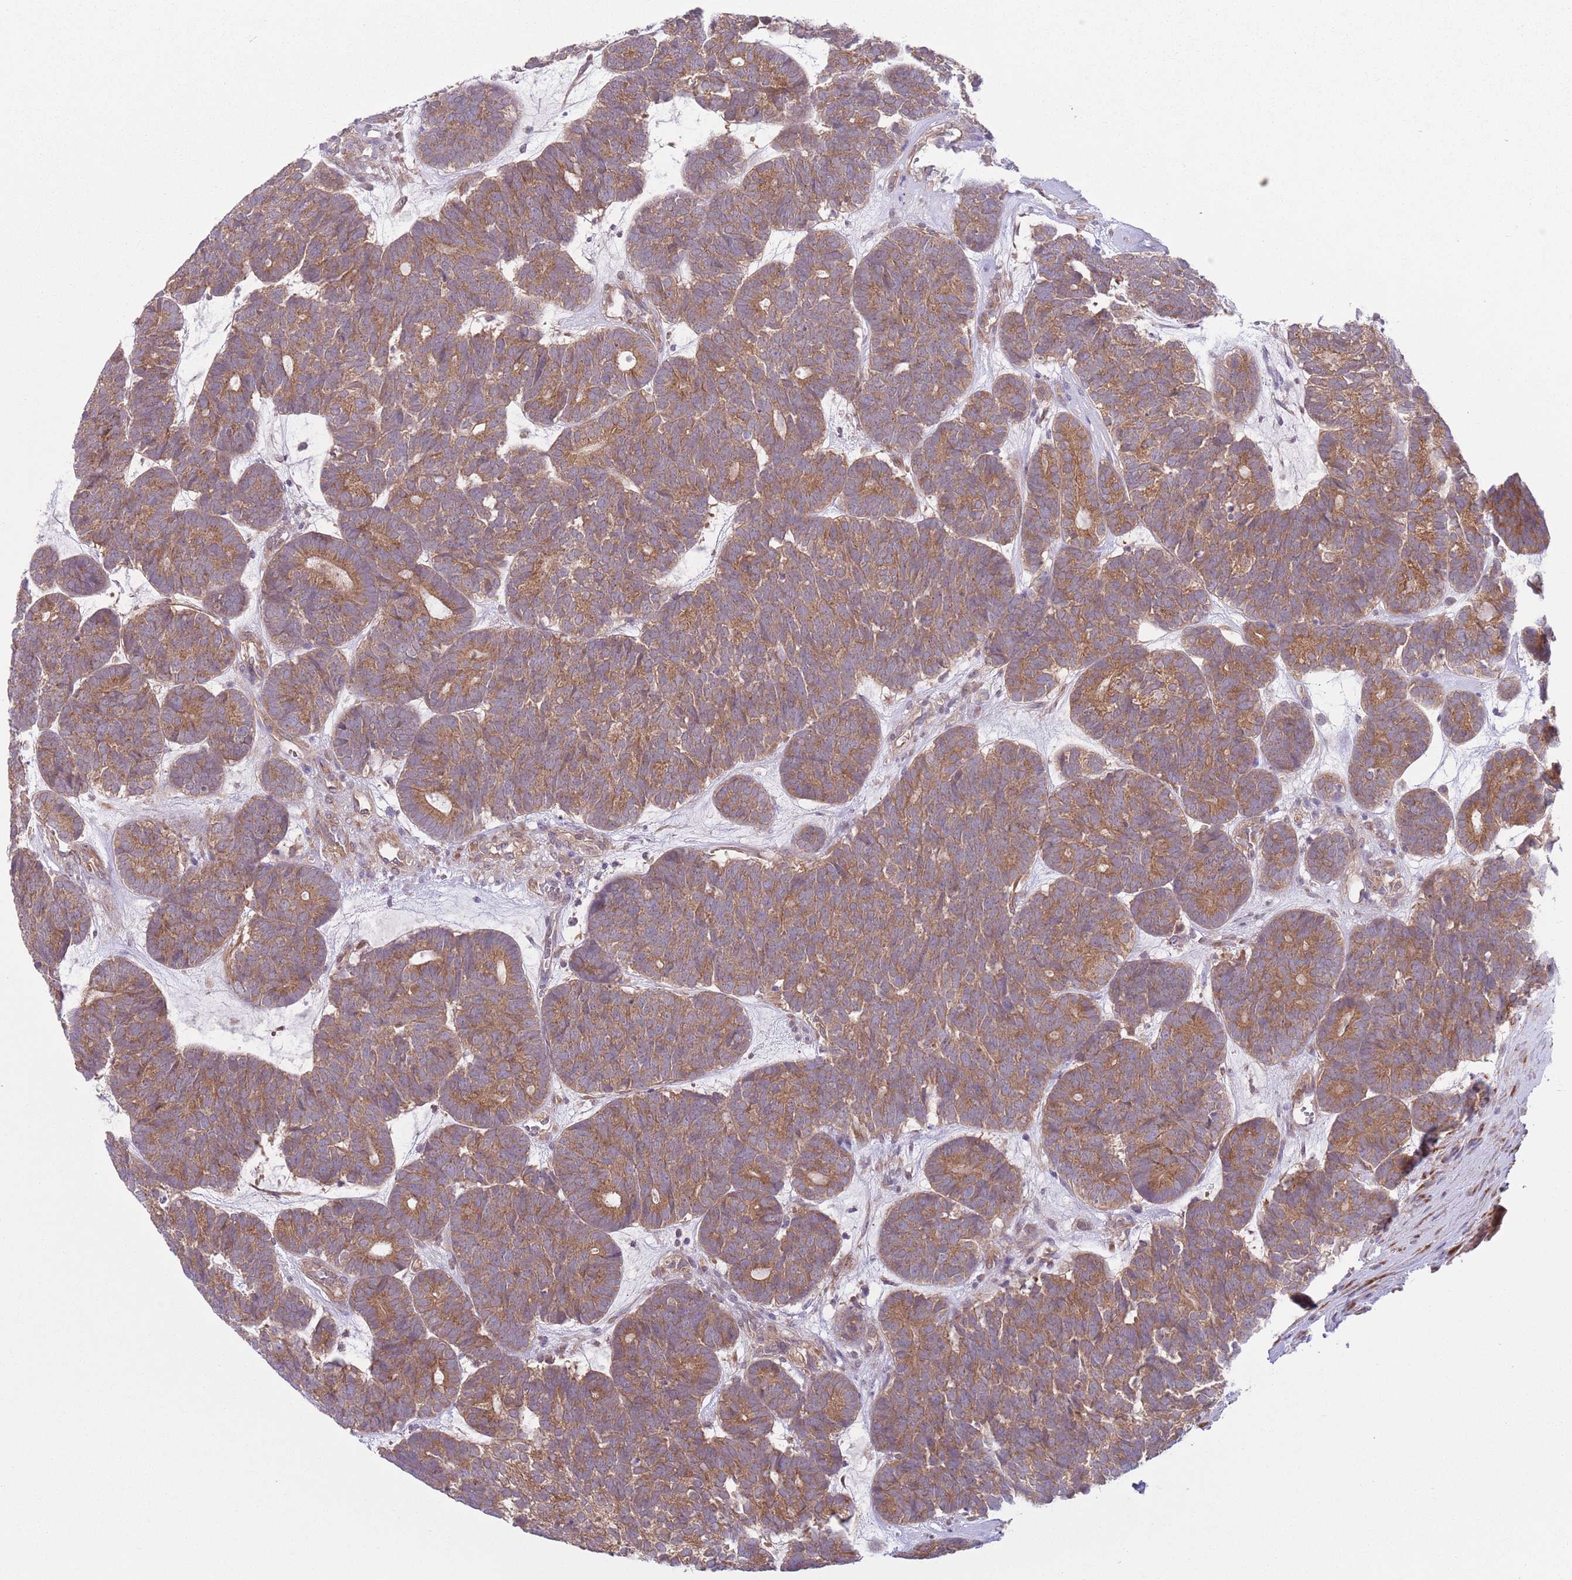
{"staining": {"intensity": "moderate", "quantity": ">75%", "location": "cytoplasmic/membranous"}, "tissue": "head and neck cancer", "cell_type": "Tumor cells", "image_type": "cancer", "snomed": [{"axis": "morphology", "description": "Adenocarcinoma, NOS"}, {"axis": "topography", "description": "Head-Neck"}], "caption": "There is medium levels of moderate cytoplasmic/membranous expression in tumor cells of head and neck cancer (adenocarcinoma), as demonstrated by immunohistochemical staining (brown color).", "gene": "COPE", "patient": {"sex": "female", "age": 81}}